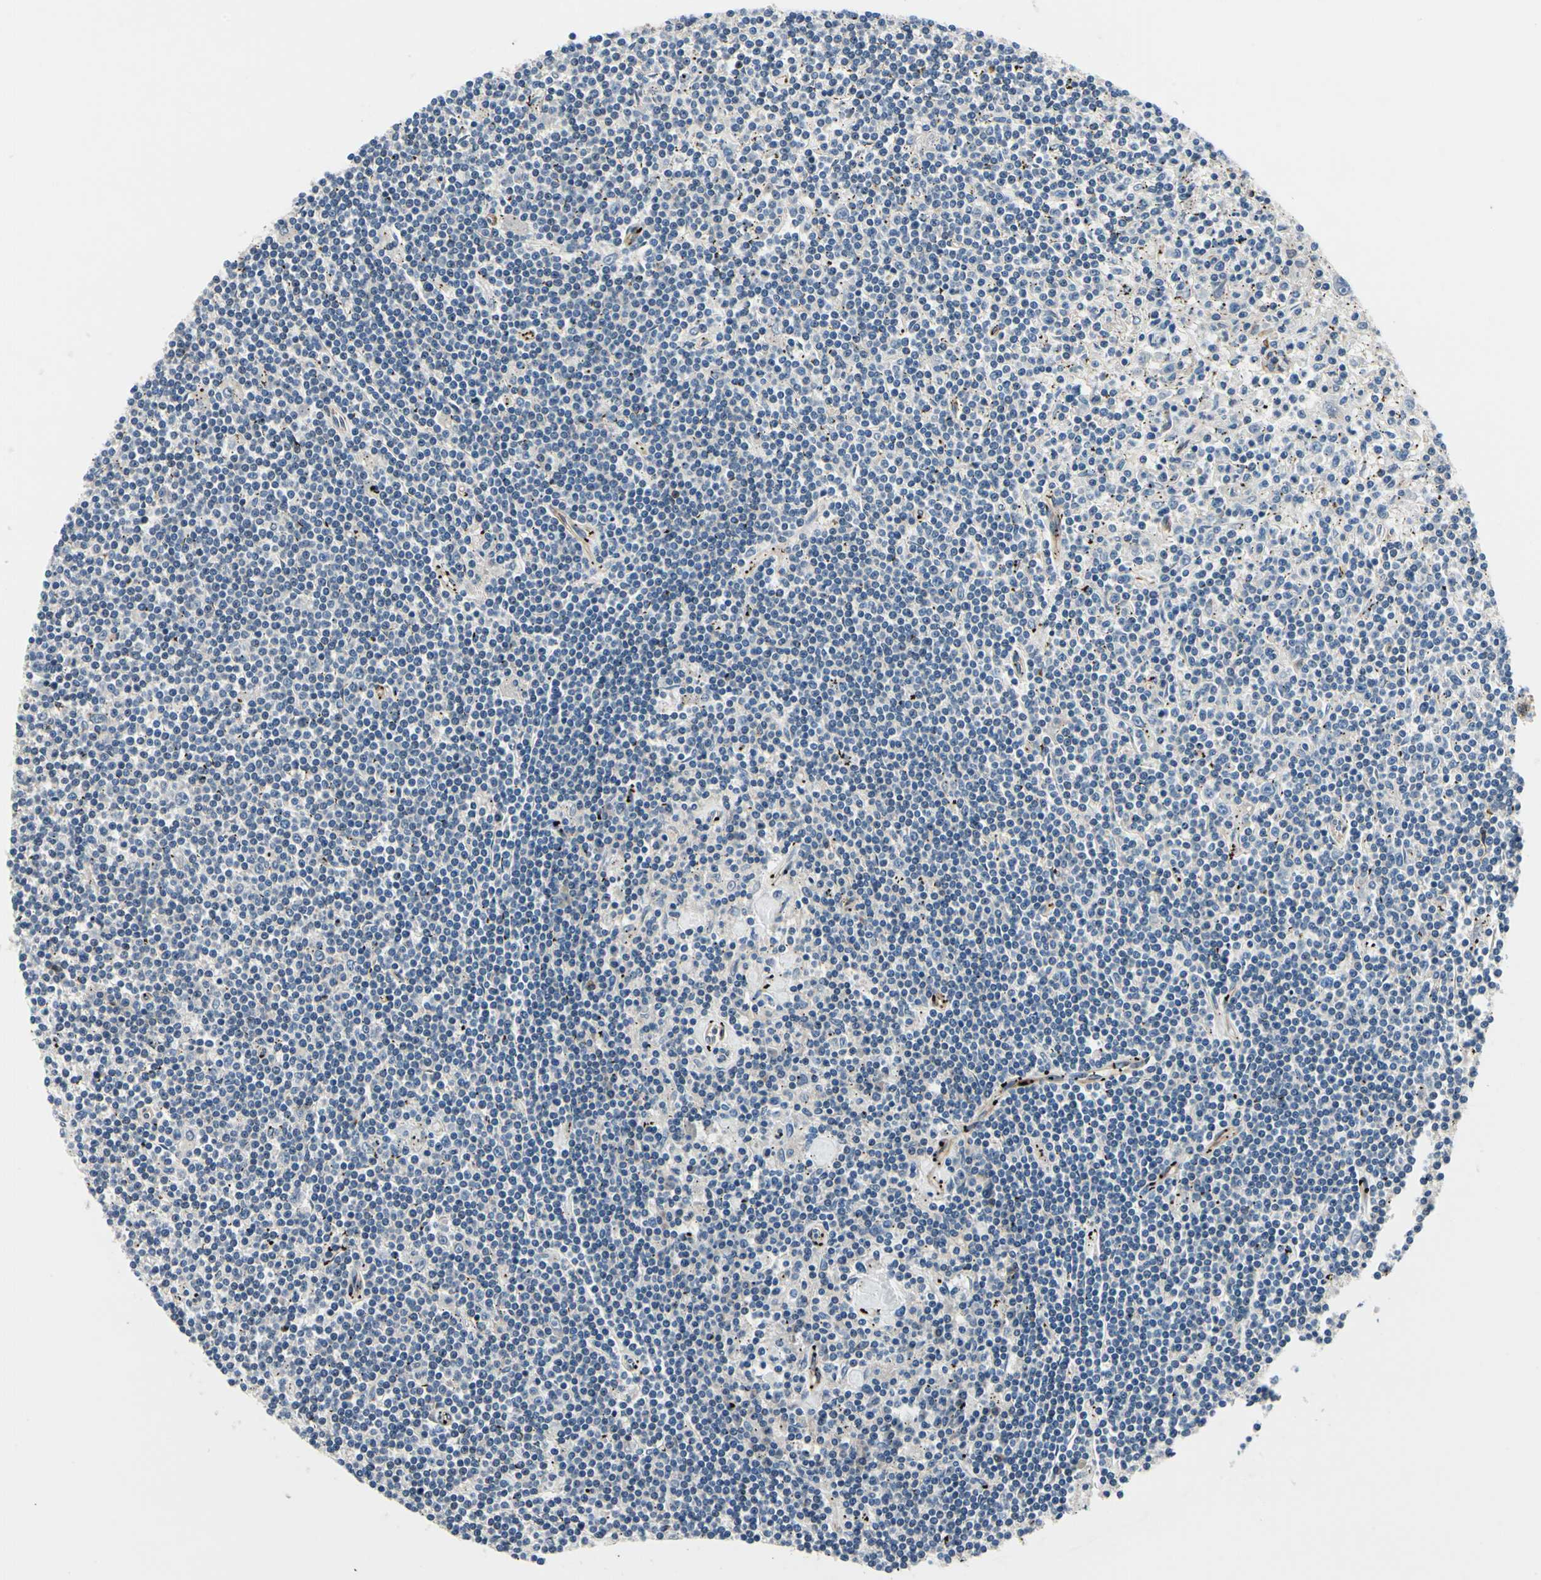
{"staining": {"intensity": "negative", "quantity": "none", "location": "none"}, "tissue": "lymphoma", "cell_type": "Tumor cells", "image_type": "cancer", "snomed": [{"axis": "morphology", "description": "Malignant lymphoma, non-Hodgkin's type, Low grade"}, {"axis": "topography", "description": "Spleen"}], "caption": "Immunohistochemistry (IHC) of low-grade malignant lymphoma, non-Hodgkin's type displays no staining in tumor cells.", "gene": "PRKAR2B", "patient": {"sex": "male", "age": 76}}